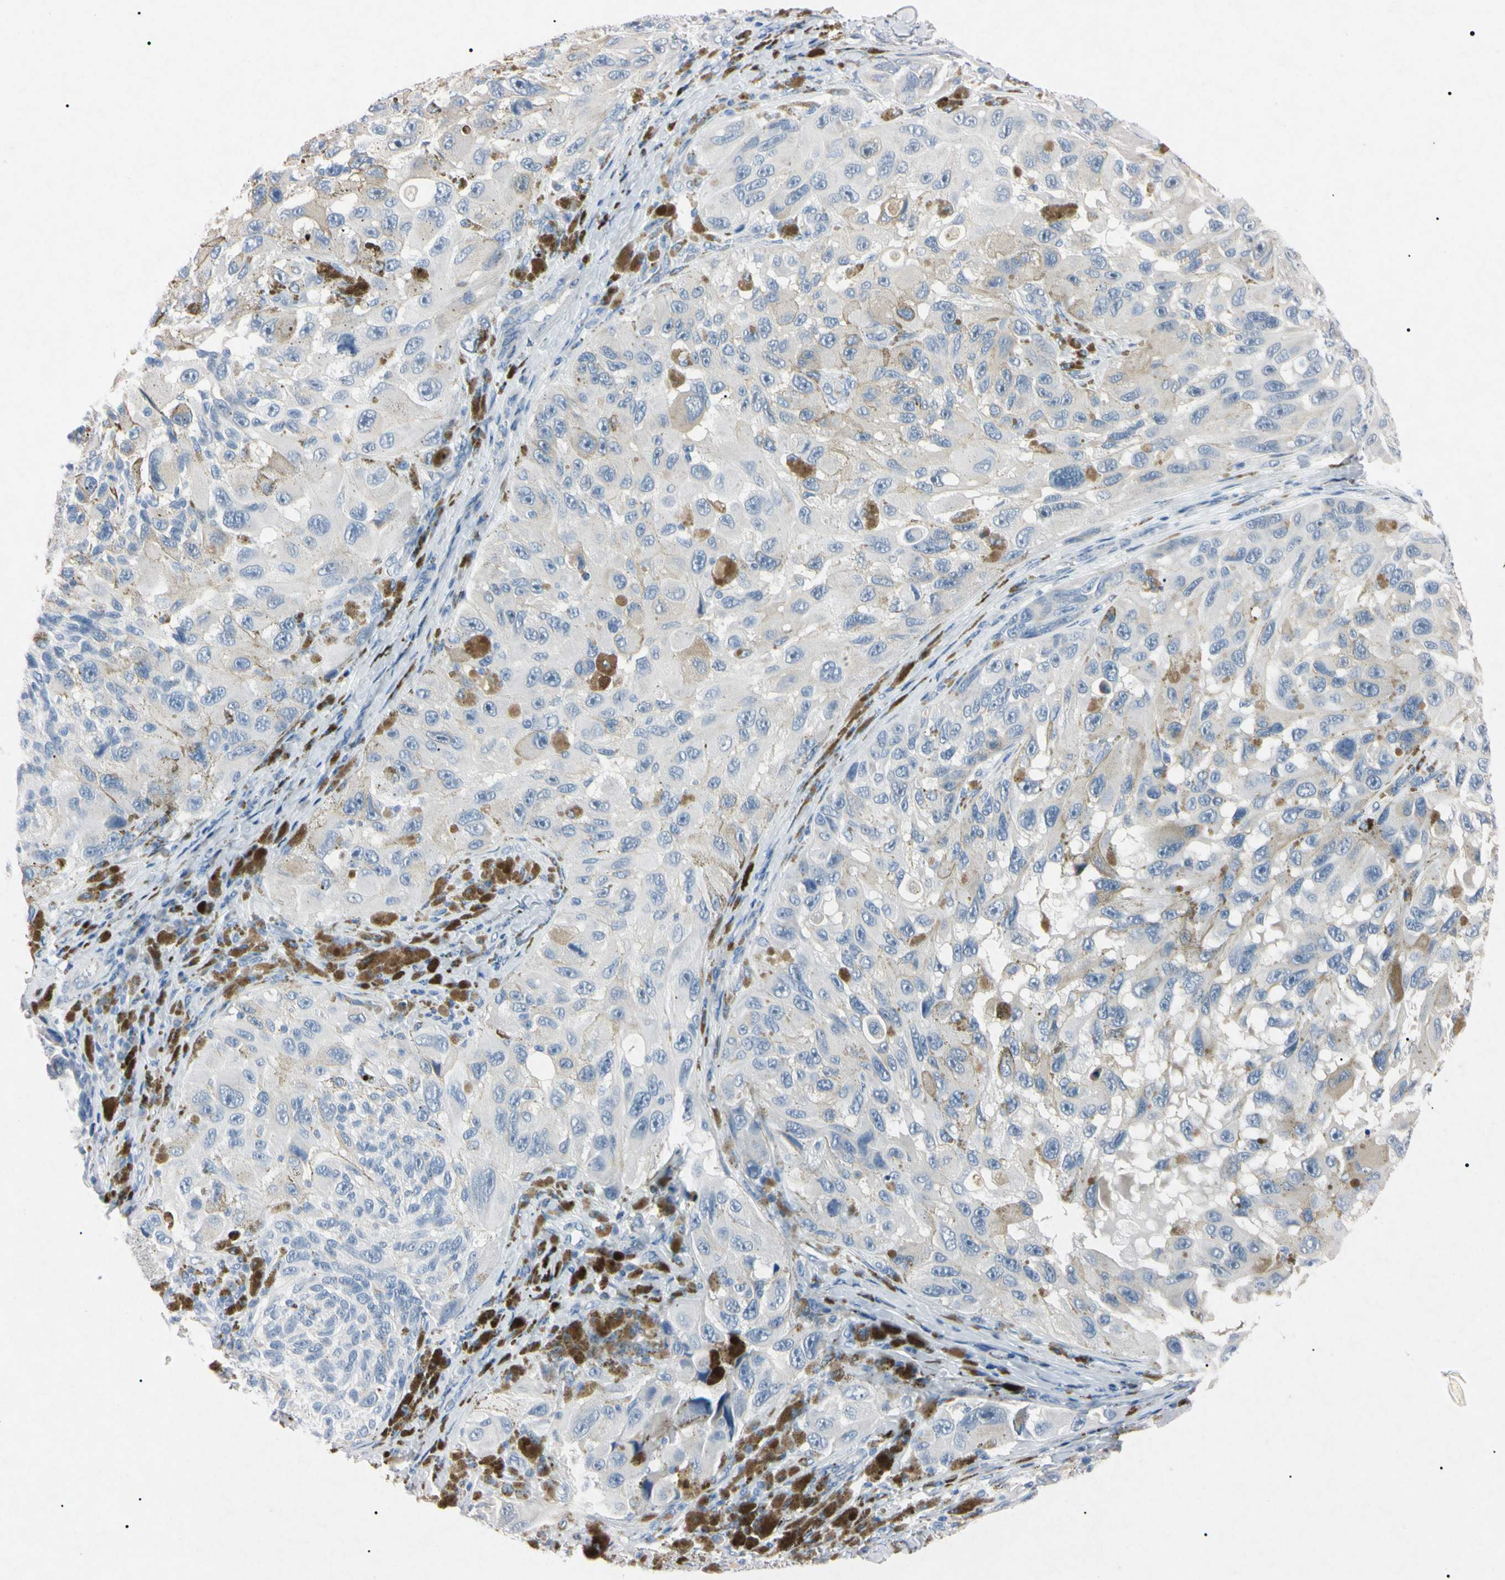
{"staining": {"intensity": "negative", "quantity": "none", "location": "none"}, "tissue": "melanoma", "cell_type": "Tumor cells", "image_type": "cancer", "snomed": [{"axis": "morphology", "description": "Malignant melanoma, NOS"}, {"axis": "topography", "description": "Skin"}], "caption": "There is no significant positivity in tumor cells of malignant melanoma.", "gene": "ELN", "patient": {"sex": "female", "age": 73}}